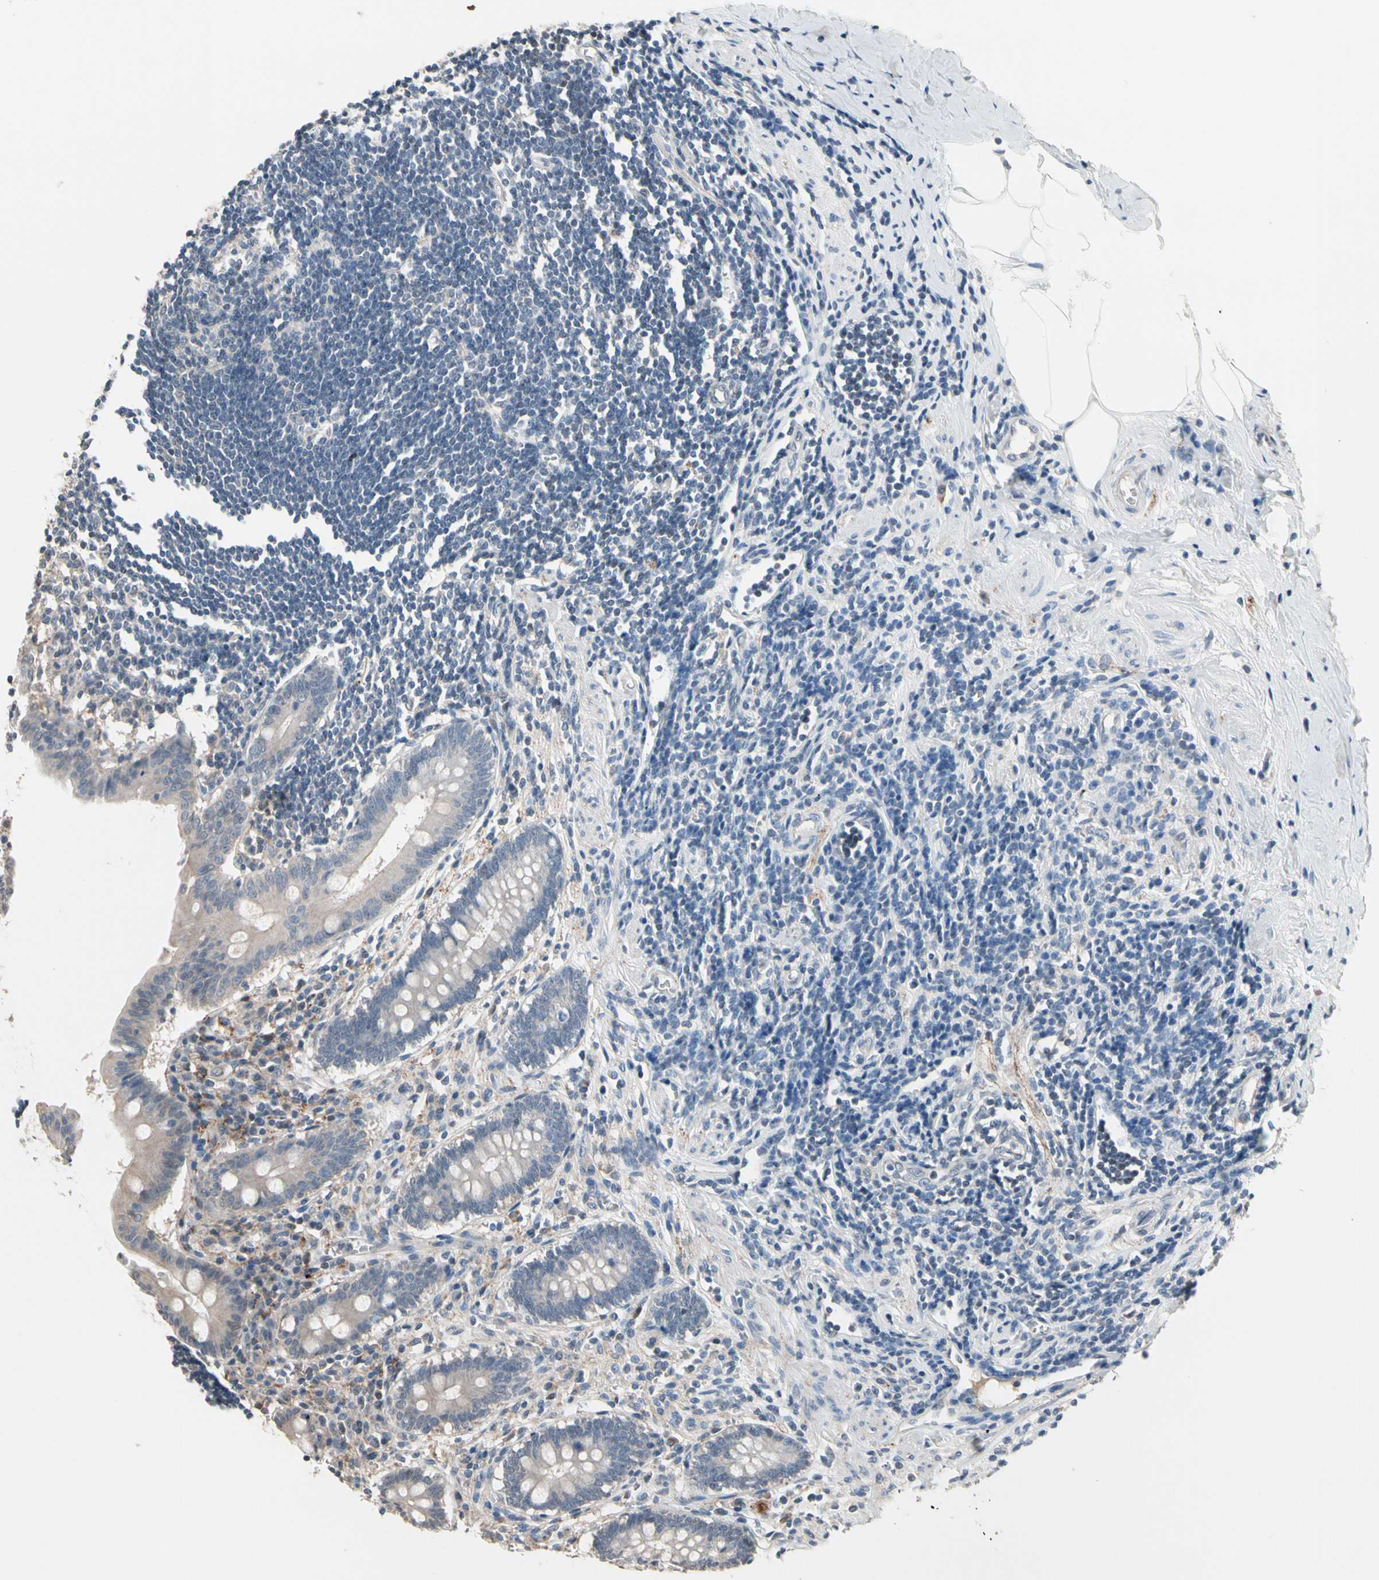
{"staining": {"intensity": "weak", "quantity": "25%-75%", "location": "cytoplasmic/membranous"}, "tissue": "appendix", "cell_type": "Glandular cells", "image_type": "normal", "snomed": [{"axis": "morphology", "description": "Normal tissue, NOS"}, {"axis": "topography", "description": "Appendix"}], "caption": "The photomicrograph shows a brown stain indicating the presence of a protein in the cytoplasmic/membranous of glandular cells in appendix.", "gene": "SV2A", "patient": {"sex": "female", "age": 50}}